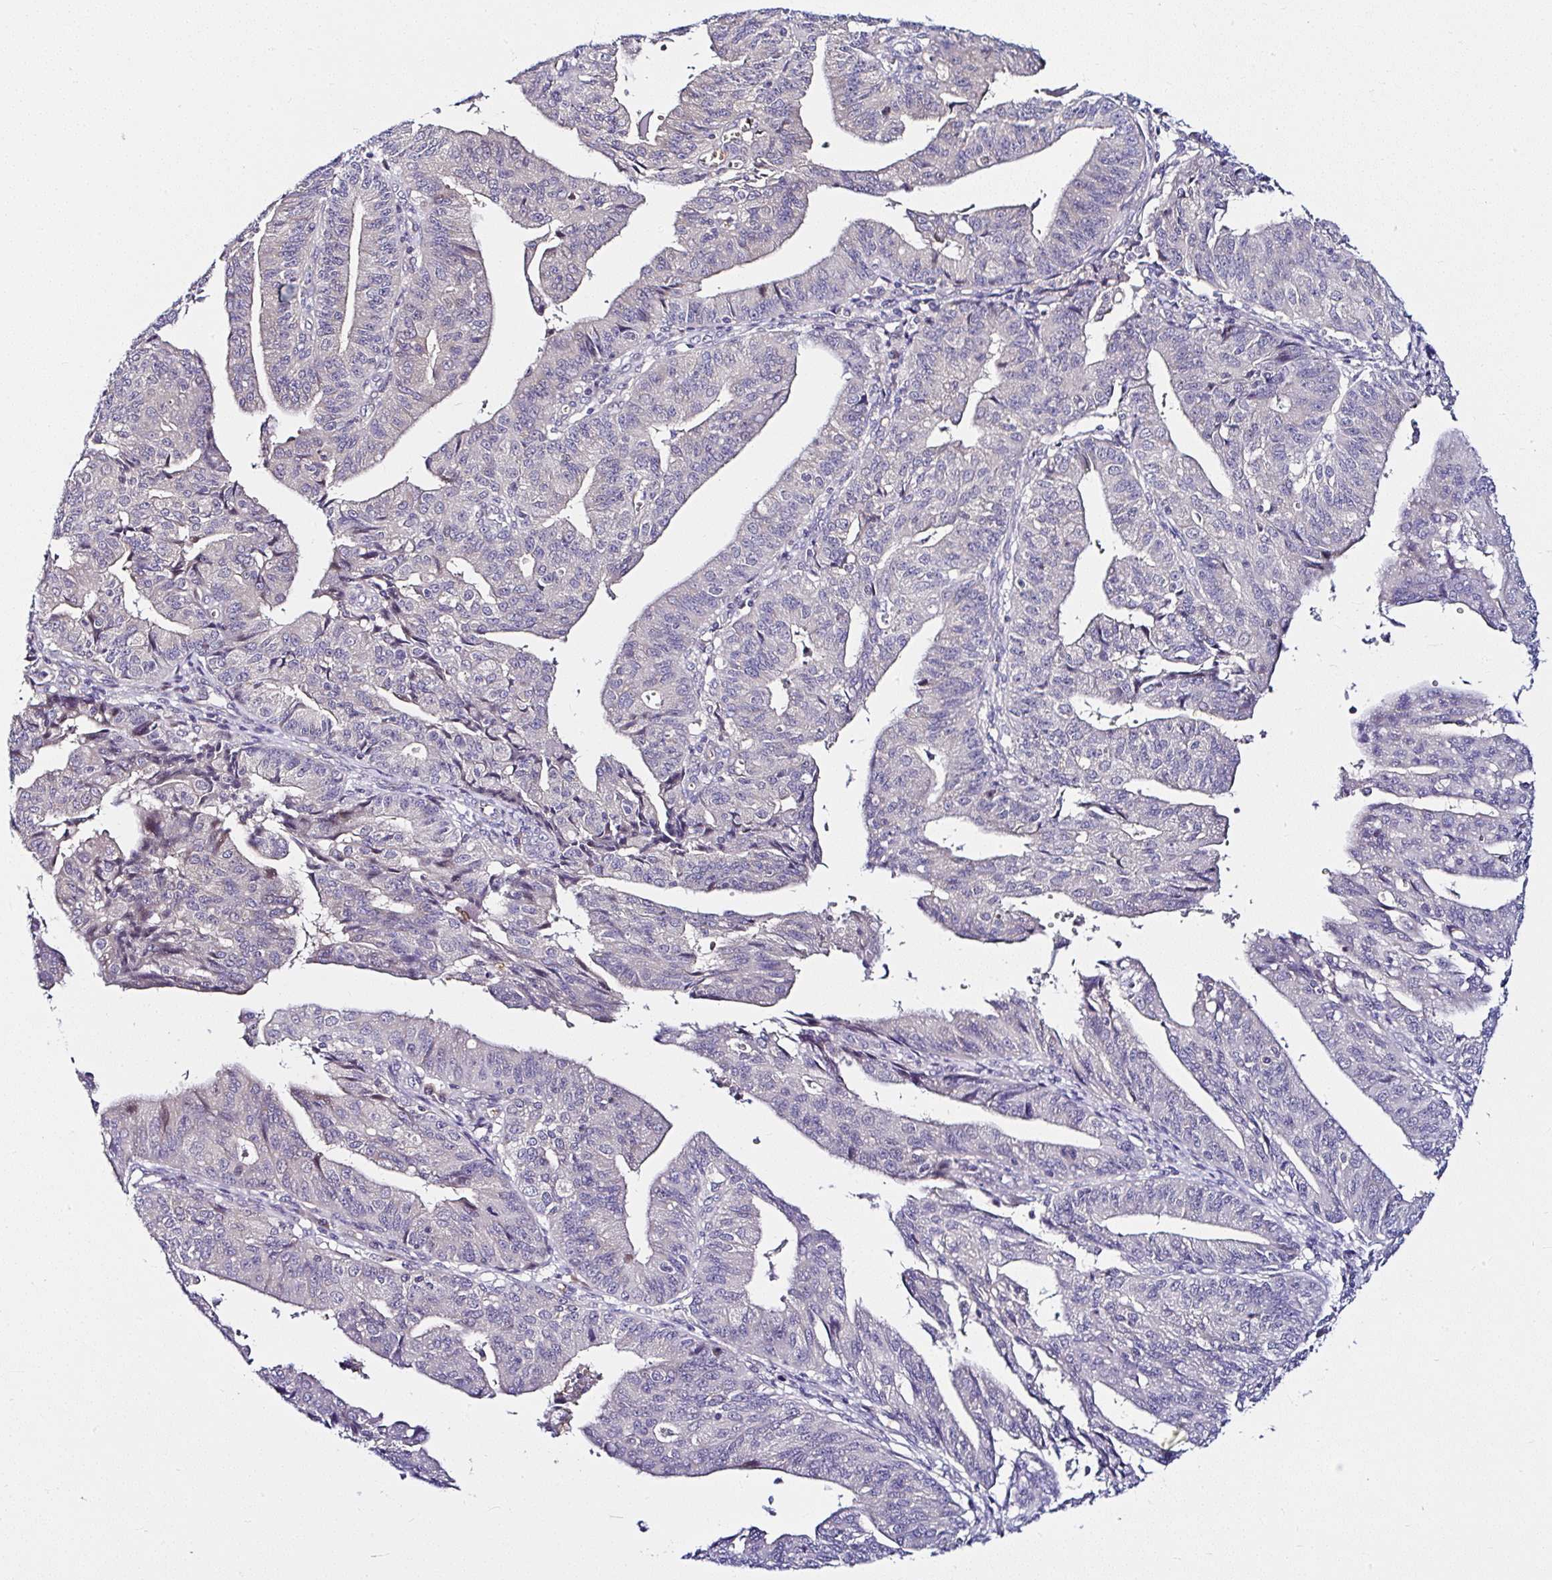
{"staining": {"intensity": "negative", "quantity": "none", "location": "none"}, "tissue": "endometrial cancer", "cell_type": "Tumor cells", "image_type": "cancer", "snomed": [{"axis": "morphology", "description": "Adenocarcinoma, NOS"}, {"axis": "topography", "description": "Endometrium"}], "caption": "A photomicrograph of human endometrial cancer is negative for staining in tumor cells. (DAB (3,3'-diaminobenzidine) immunohistochemistry (IHC), high magnification).", "gene": "DEPDC5", "patient": {"sex": "female", "age": 56}}